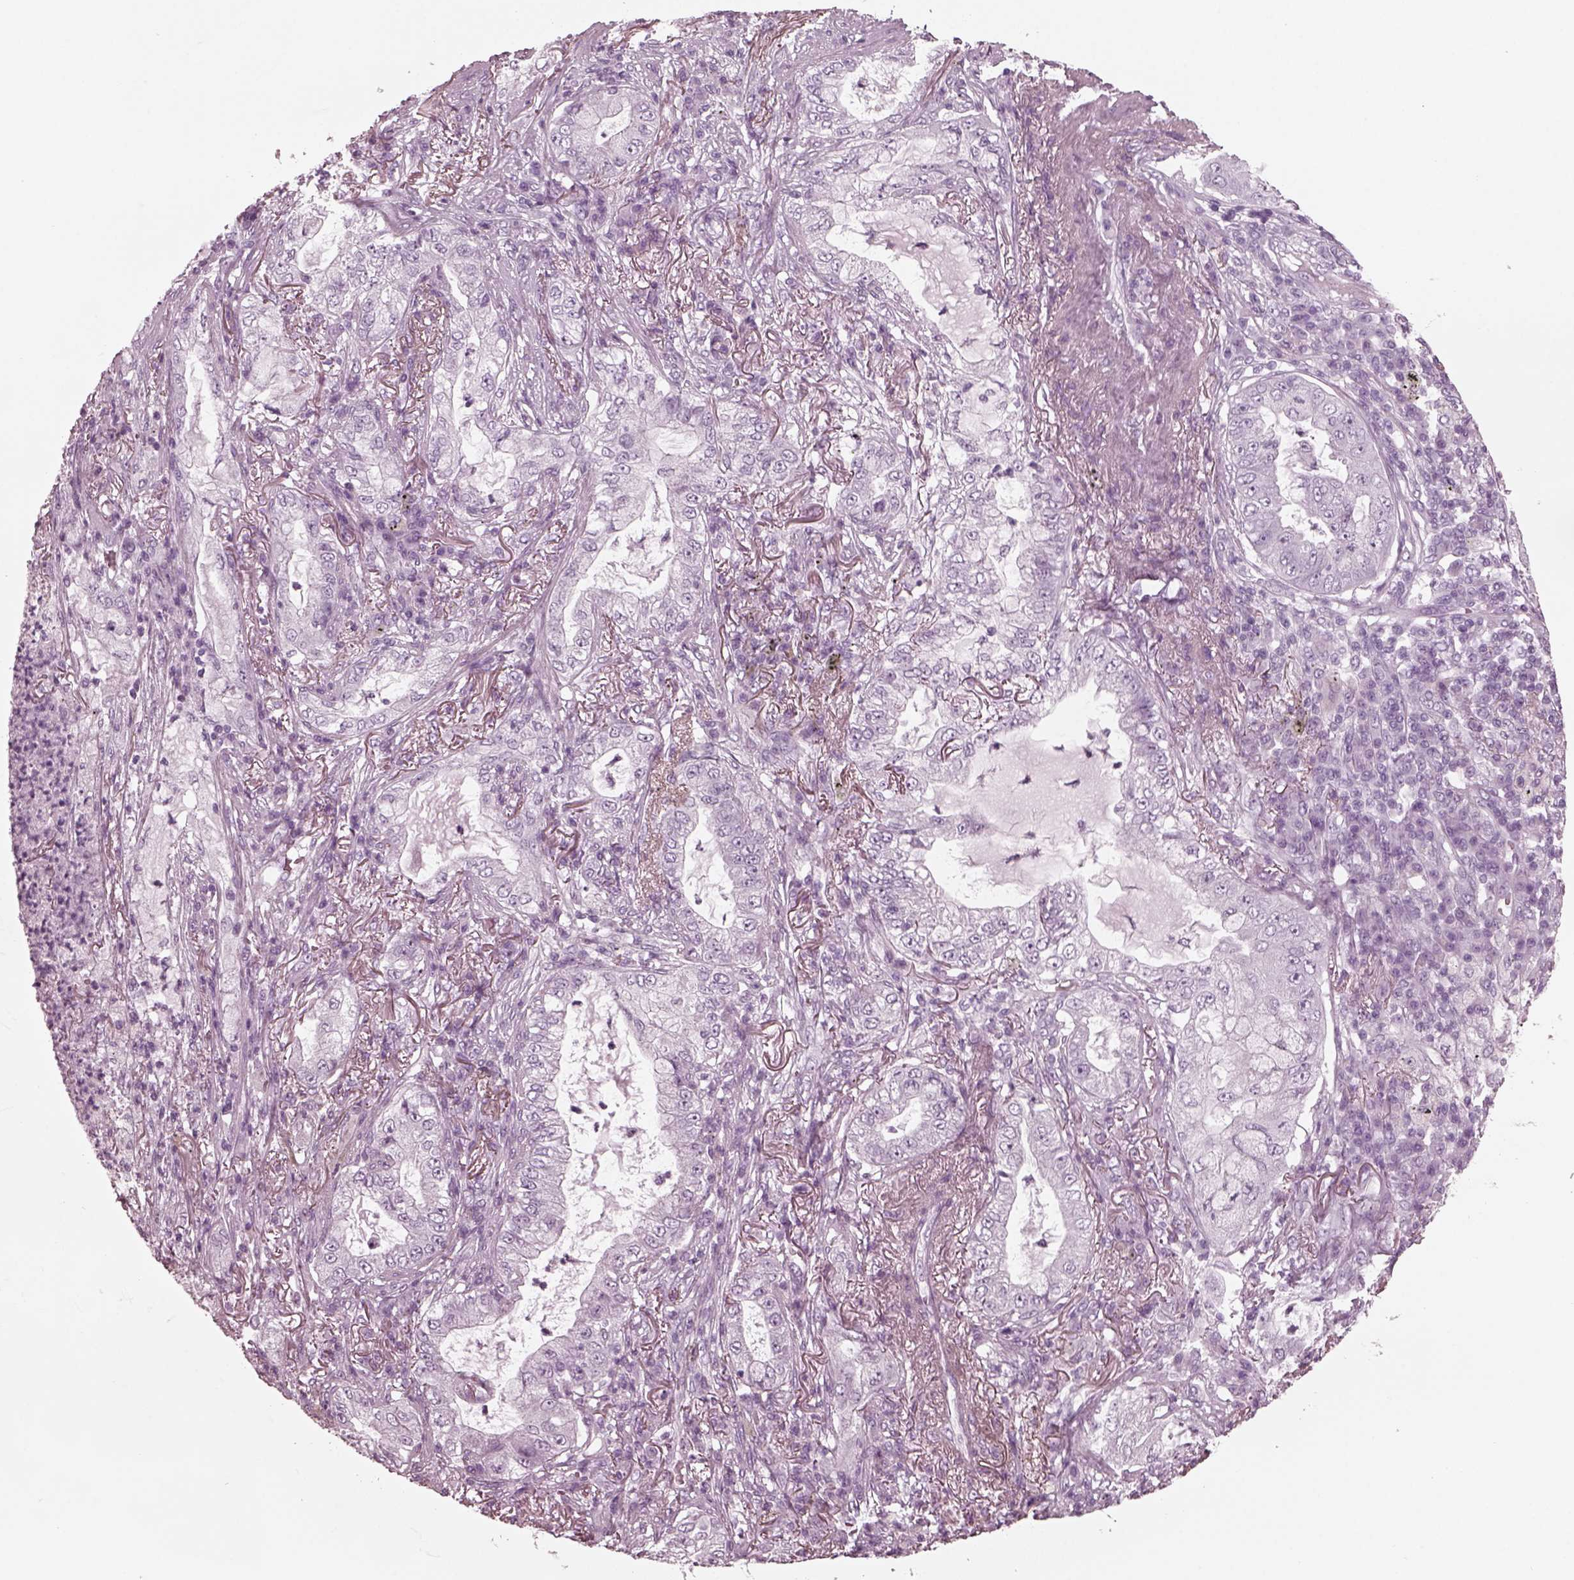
{"staining": {"intensity": "negative", "quantity": "none", "location": "none"}, "tissue": "lung cancer", "cell_type": "Tumor cells", "image_type": "cancer", "snomed": [{"axis": "morphology", "description": "Adenocarcinoma, NOS"}, {"axis": "topography", "description": "Lung"}], "caption": "Lung cancer was stained to show a protein in brown. There is no significant expression in tumor cells.", "gene": "GRM6", "patient": {"sex": "female", "age": 73}}